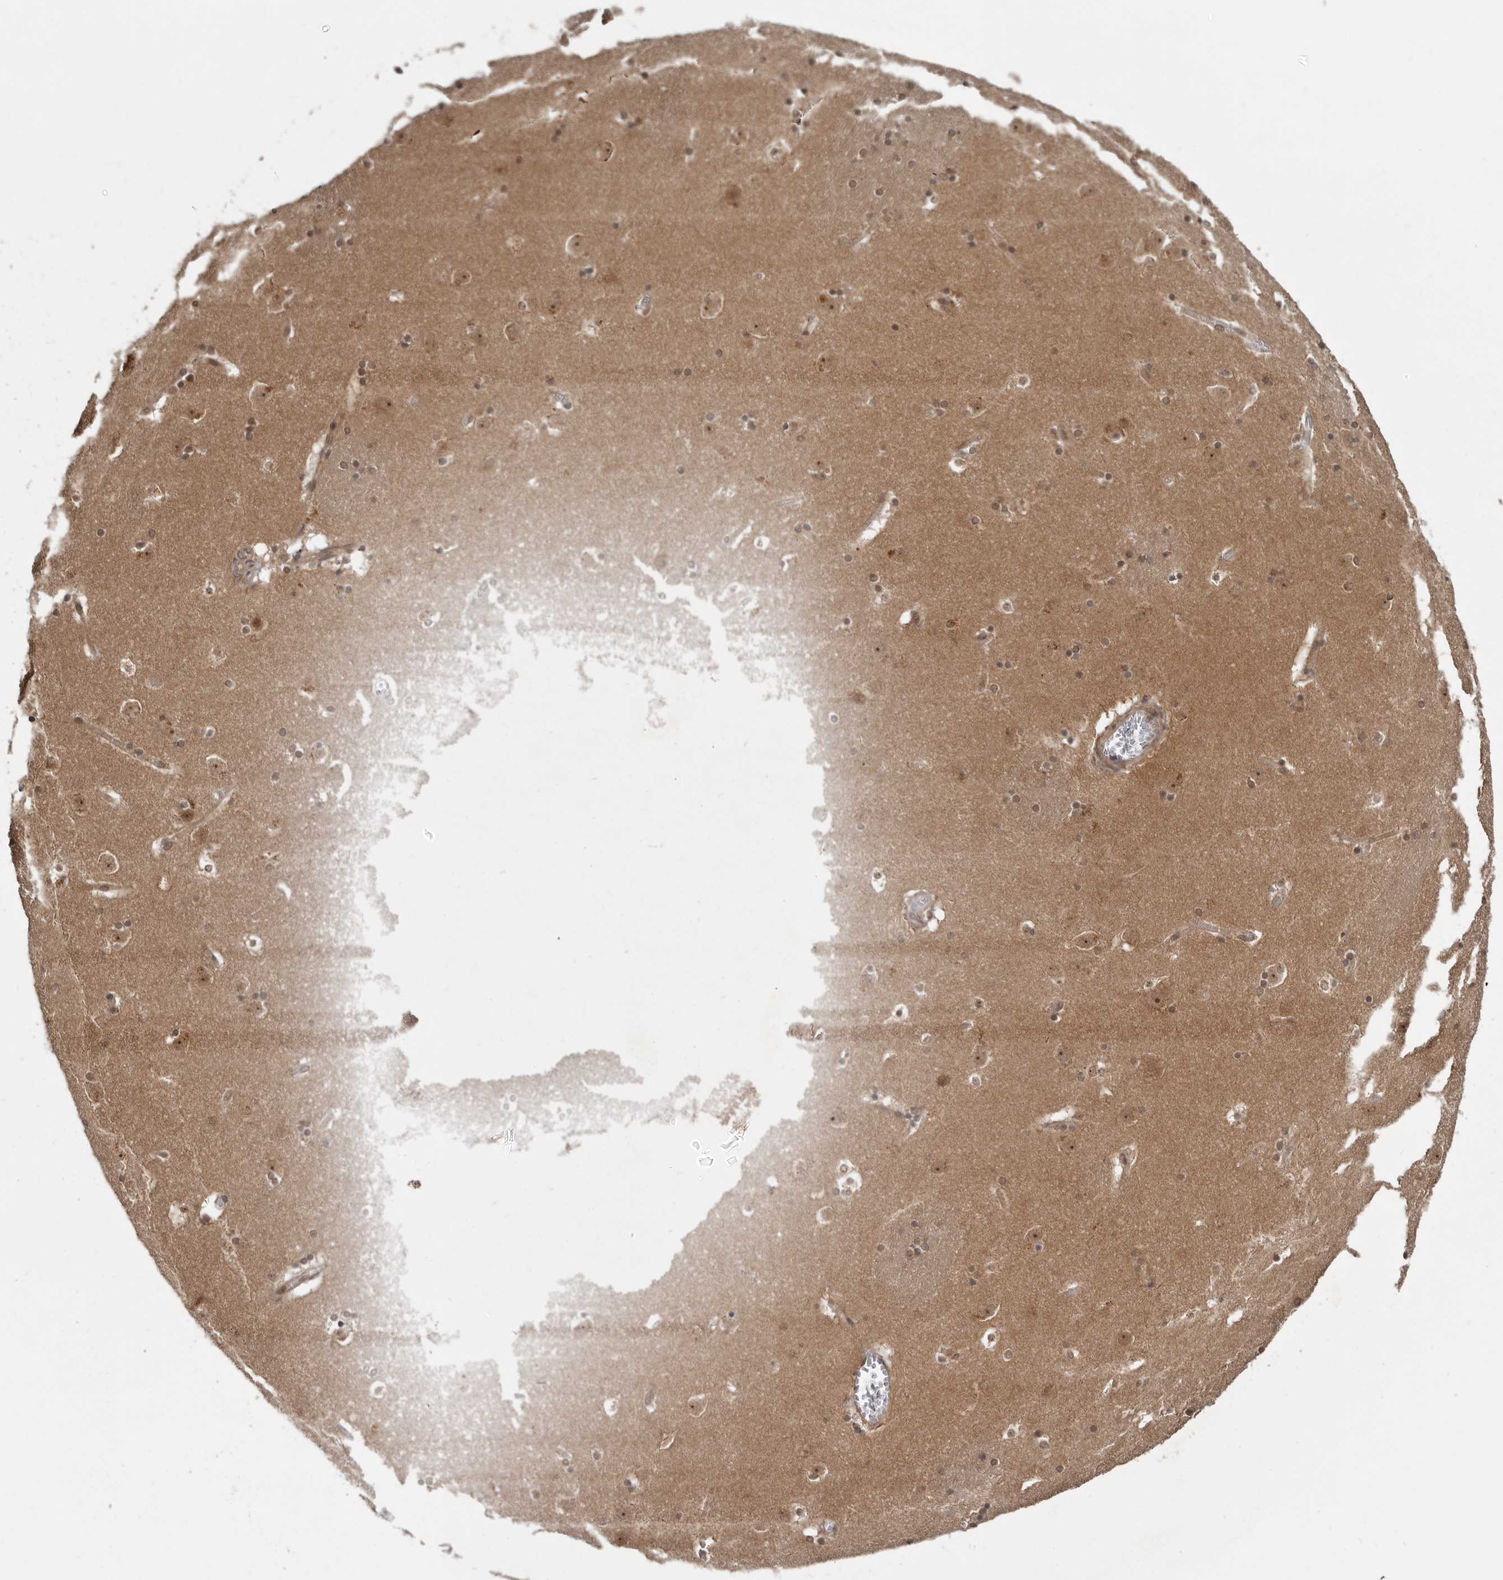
{"staining": {"intensity": "moderate", "quantity": "25%-75%", "location": "cytoplasmic/membranous,nuclear"}, "tissue": "caudate", "cell_type": "Glial cells", "image_type": "normal", "snomed": [{"axis": "morphology", "description": "Normal tissue, NOS"}, {"axis": "topography", "description": "Lateral ventricle wall"}], "caption": "The image shows staining of unremarkable caudate, revealing moderate cytoplasmic/membranous,nuclear protein positivity (brown color) within glial cells. The staining was performed using DAB (3,3'-diaminobenzidine) to visualize the protein expression in brown, while the nuclei were stained in blue with hematoxylin (Magnification: 20x).", "gene": "BAD", "patient": {"sex": "male", "age": 45}}